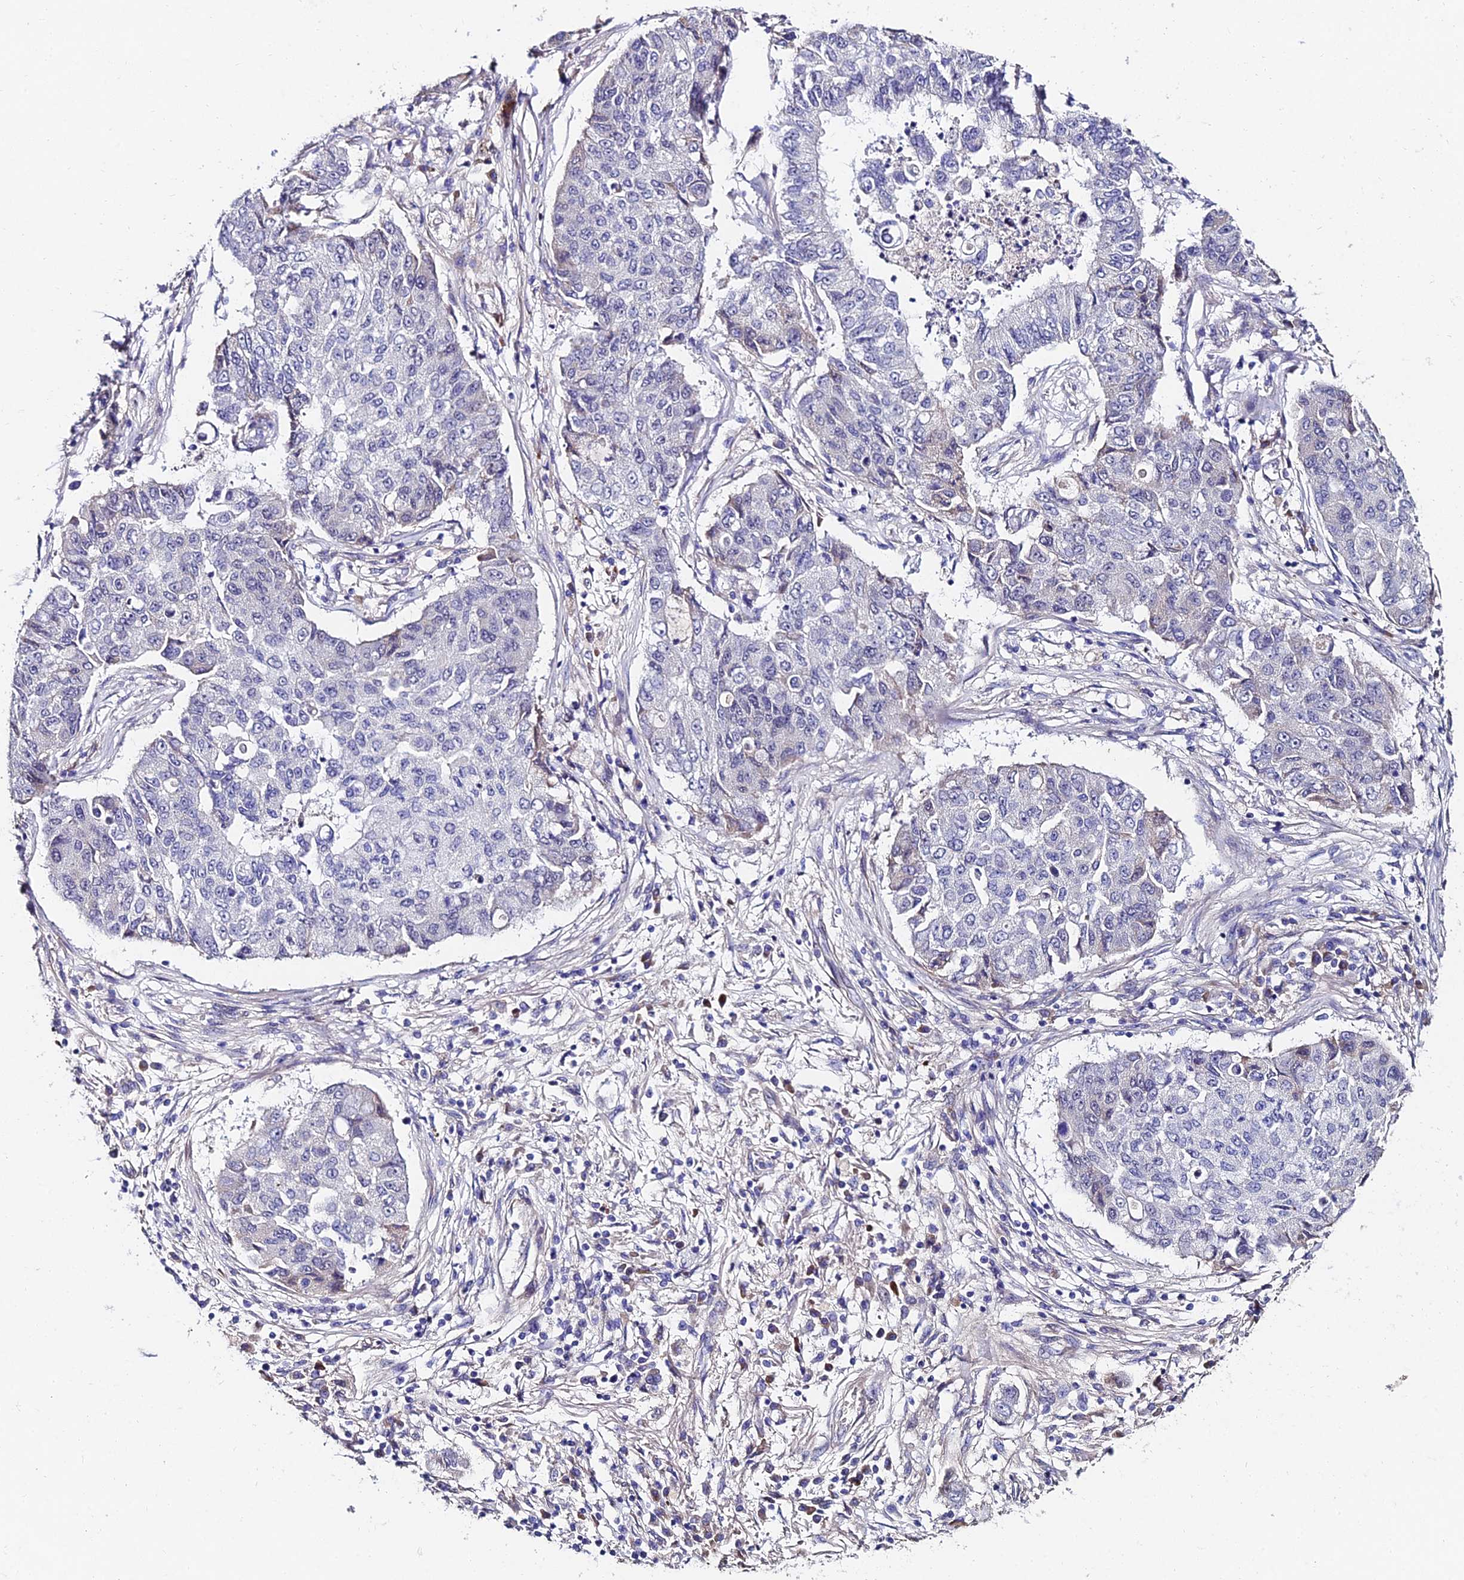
{"staining": {"intensity": "negative", "quantity": "none", "location": "none"}, "tissue": "lung cancer", "cell_type": "Tumor cells", "image_type": "cancer", "snomed": [{"axis": "morphology", "description": "Squamous cell carcinoma, NOS"}, {"axis": "topography", "description": "Lung"}], "caption": "Squamous cell carcinoma (lung) stained for a protein using IHC exhibits no positivity tumor cells.", "gene": "TRIM24", "patient": {"sex": "male", "age": 74}}